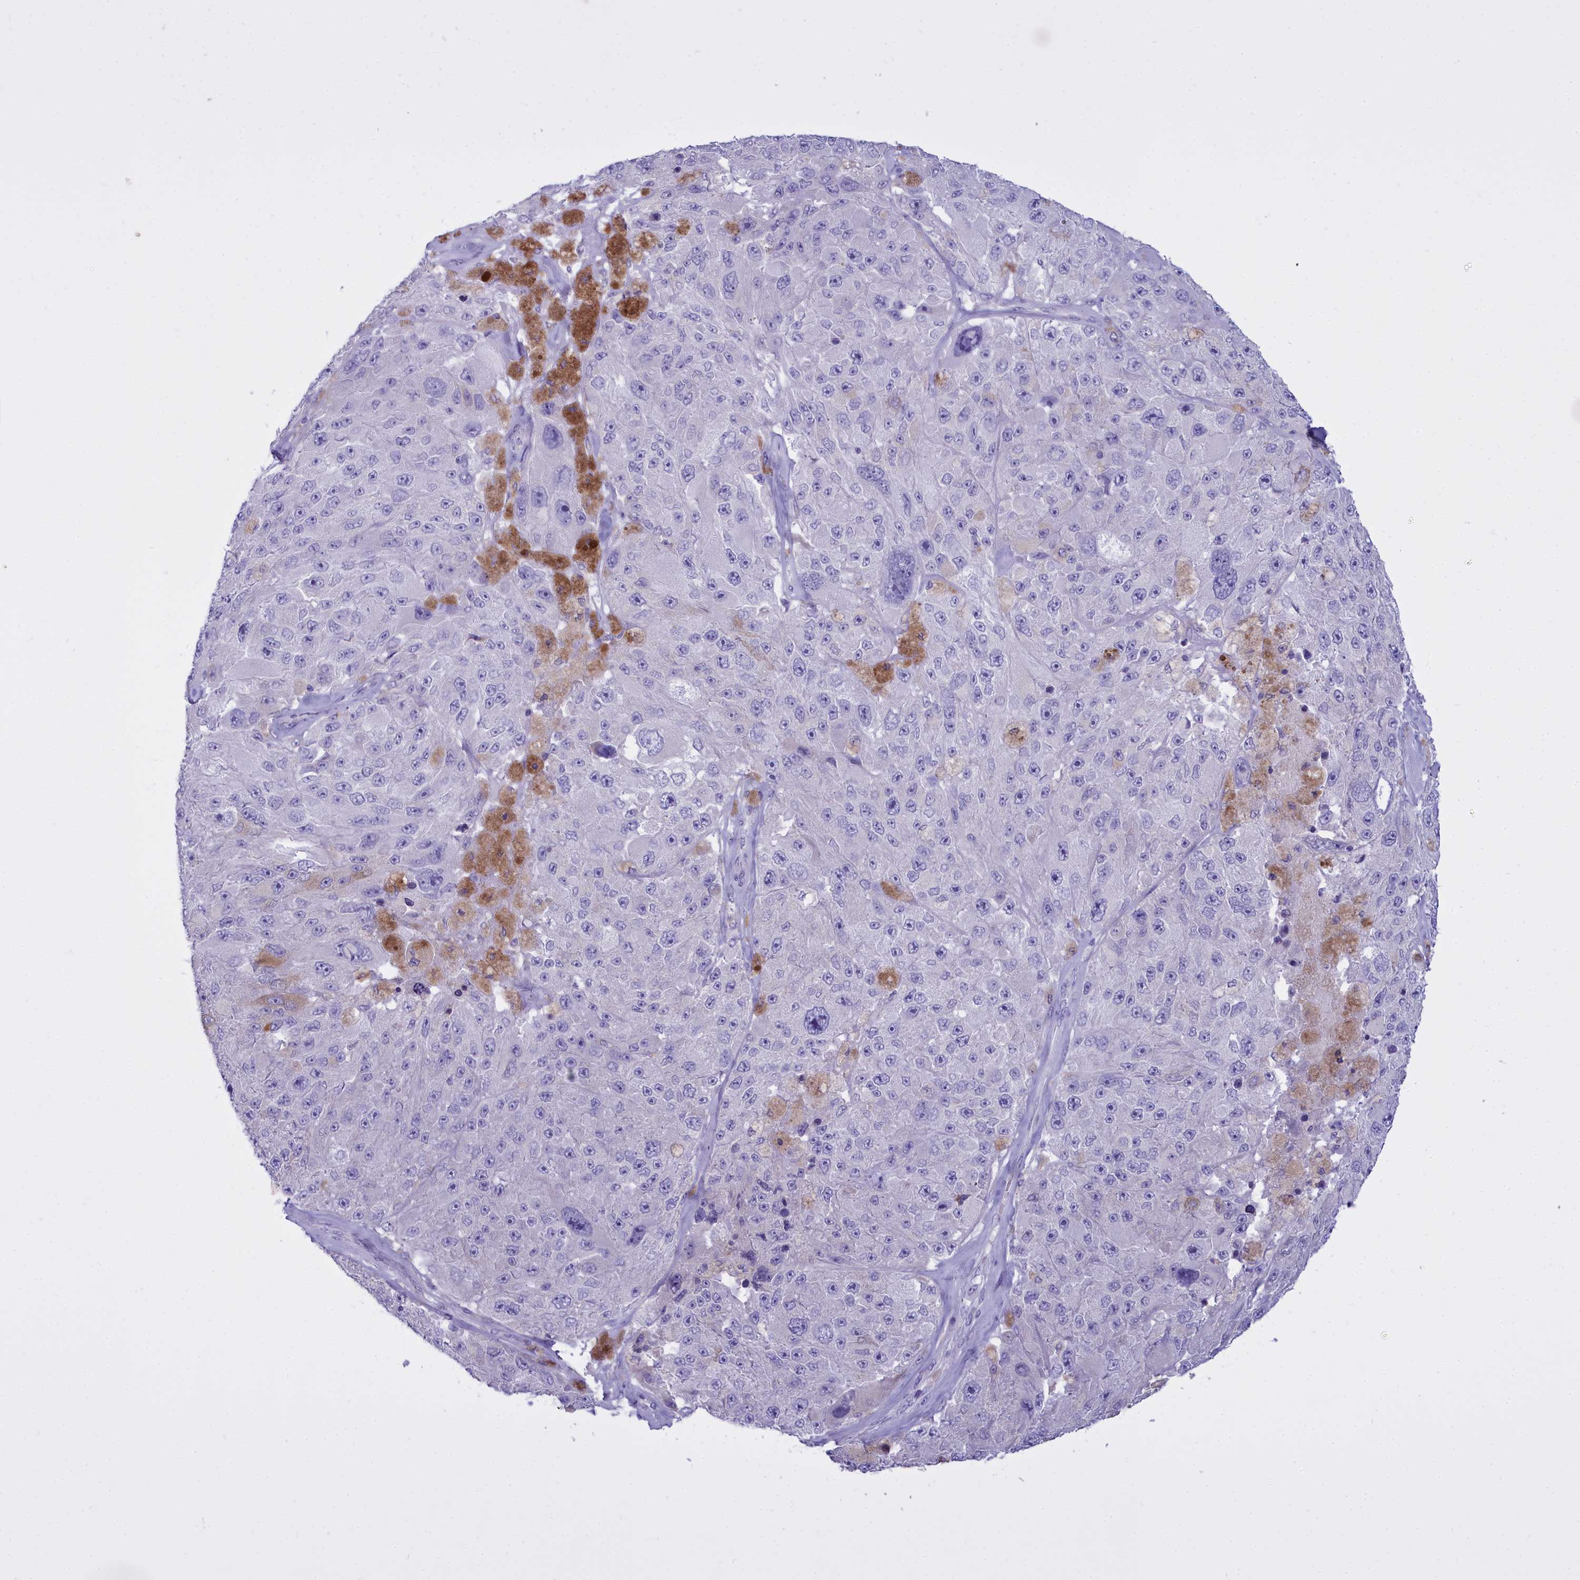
{"staining": {"intensity": "negative", "quantity": "none", "location": "none"}, "tissue": "melanoma", "cell_type": "Tumor cells", "image_type": "cancer", "snomed": [{"axis": "morphology", "description": "Malignant melanoma, Metastatic site"}, {"axis": "topography", "description": "Lymph node"}], "caption": "This is an immunohistochemistry (IHC) histopathology image of melanoma. There is no expression in tumor cells.", "gene": "CD5", "patient": {"sex": "male", "age": 62}}